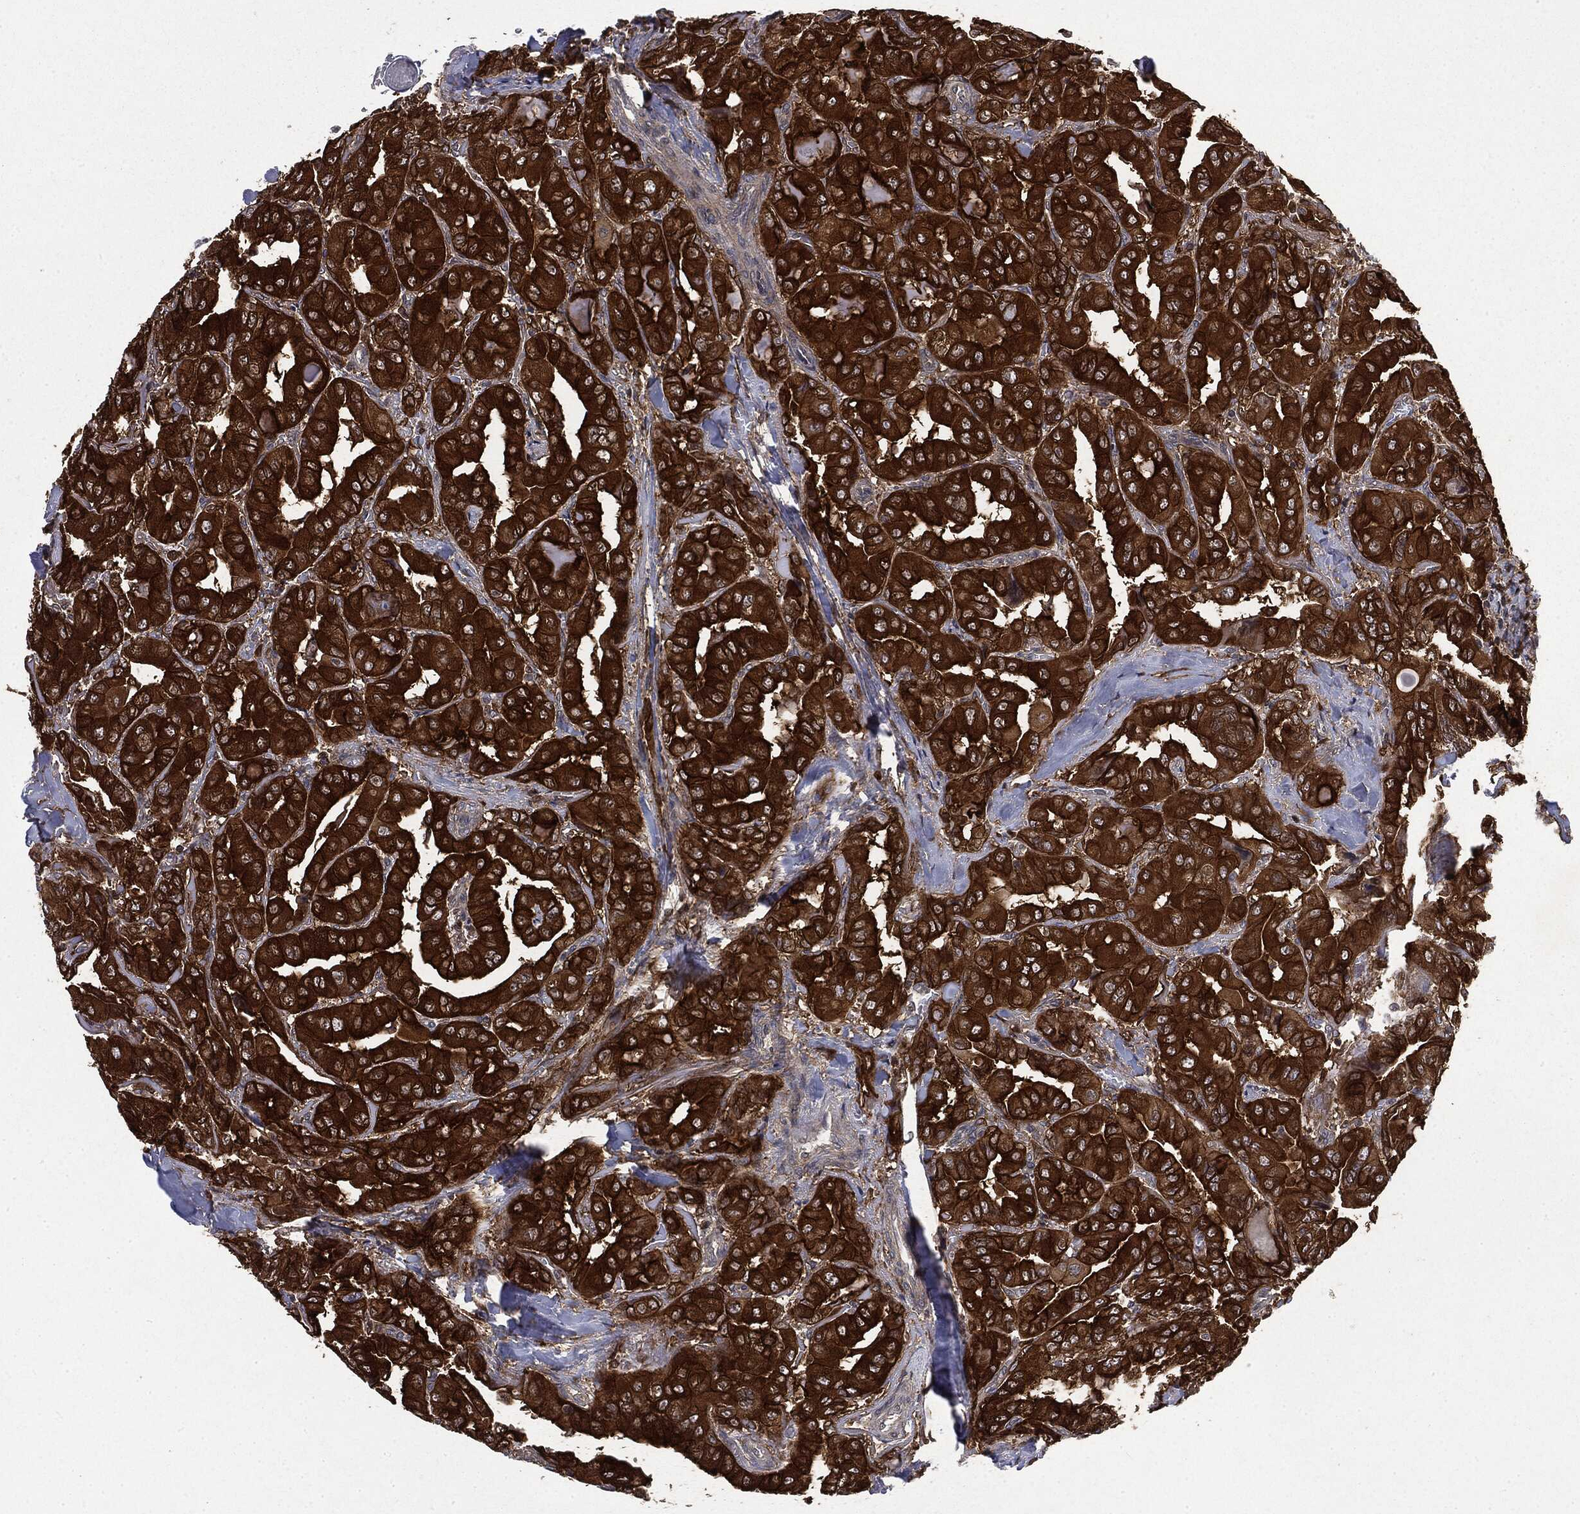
{"staining": {"intensity": "strong", "quantity": ">75%", "location": "cytoplasmic/membranous"}, "tissue": "thyroid cancer", "cell_type": "Tumor cells", "image_type": "cancer", "snomed": [{"axis": "morphology", "description": "Normal tissue, NOS"}, {"axis": "morphology", "description": "Papillary adenocarcinoma, NOS"}, {"axis": "topography", "description": "Thyroid gland"}], "caption": "IHC image of neoplastic tissue: thyroid papillary adenocarcinoma stained using immunohistochemistry exhibits high levels of strong protein expression localized specifically in the cytoplasmic/membranous of tumor cells, appearing as a cytoplasmic/membranous brown color.", "gene": "SNX5", "patient": {"sex": "female", "age": 66}}